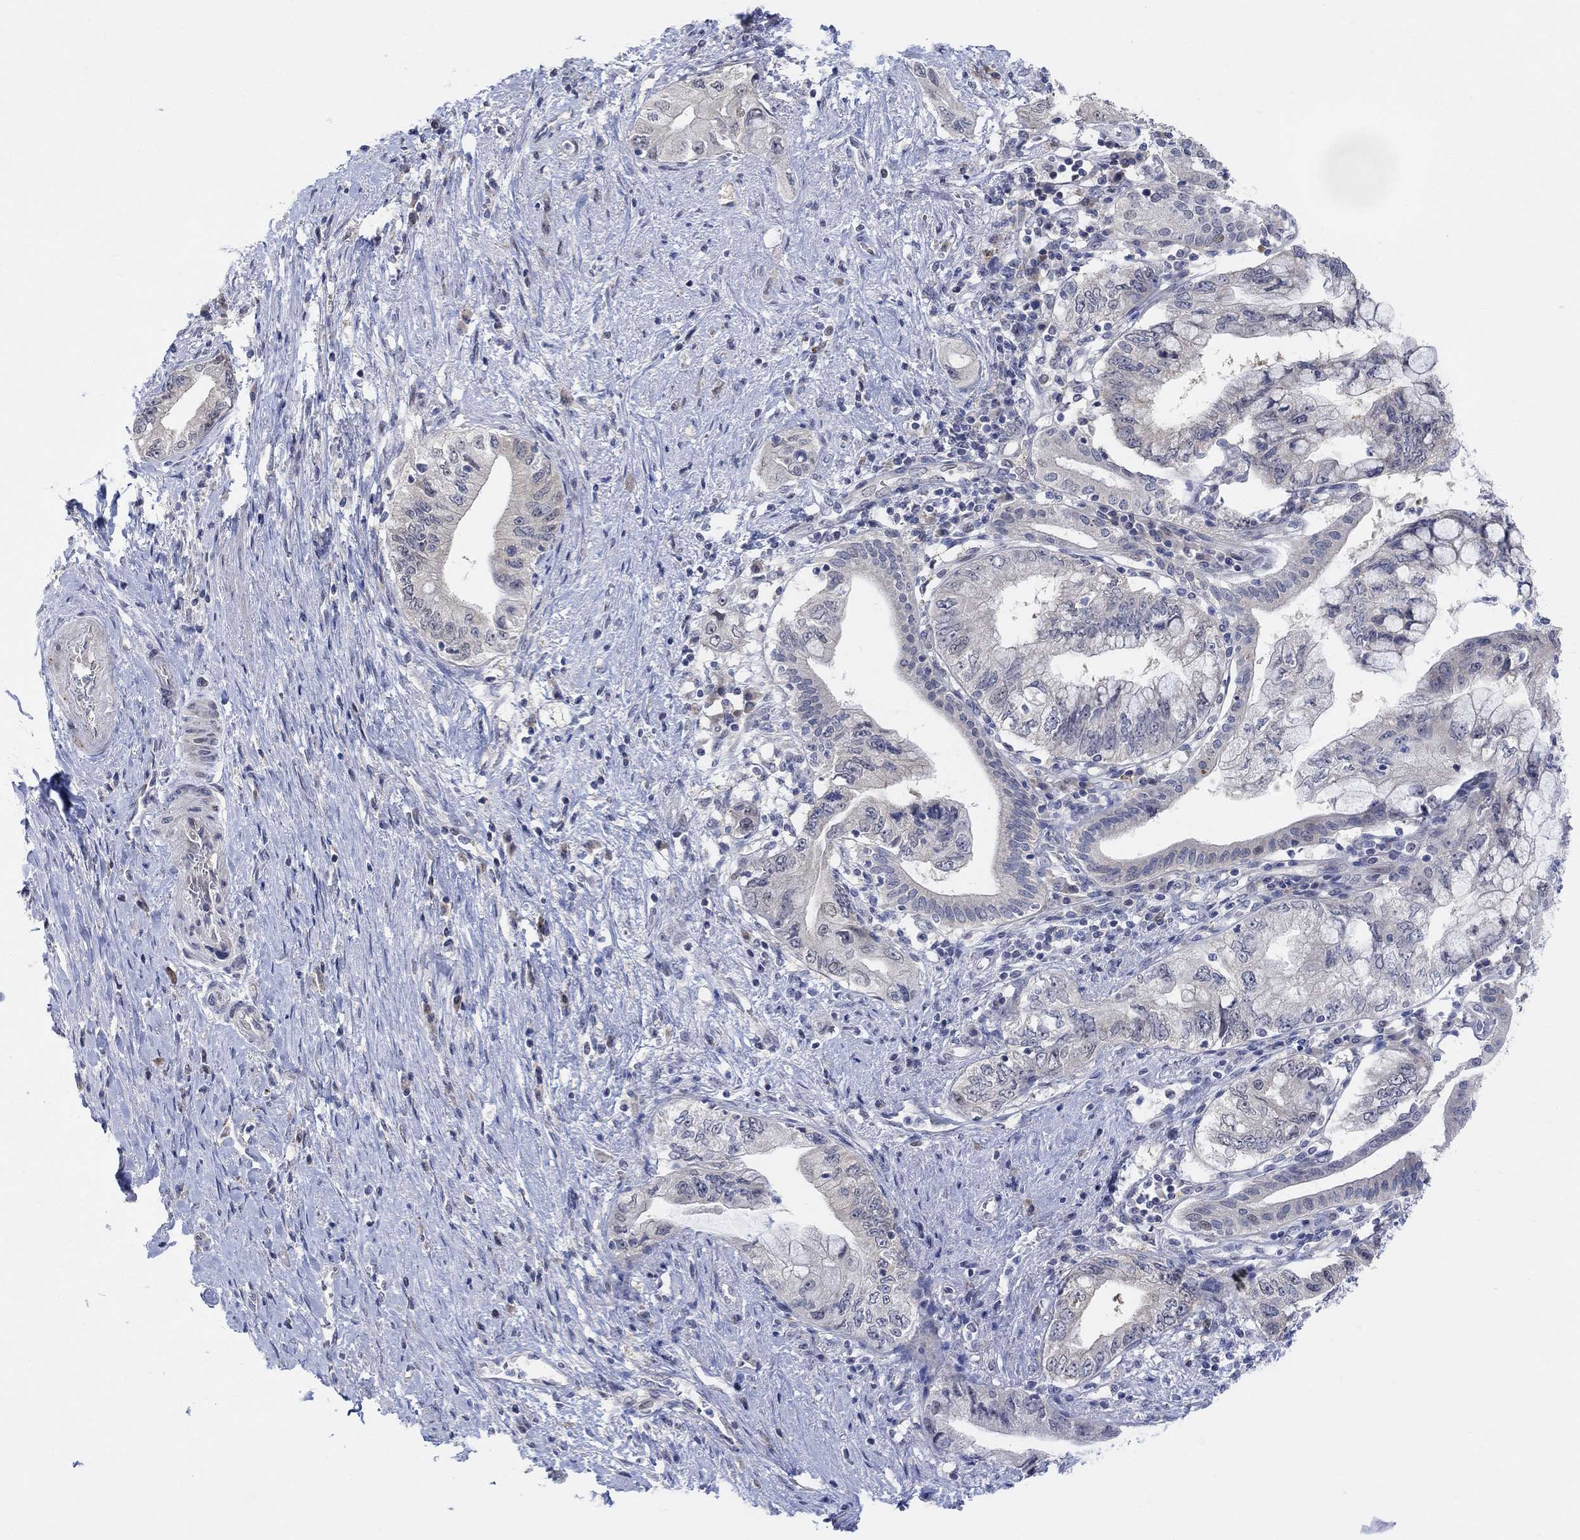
{"staining": {"intensity": "negative", "quantity": "none", "location": "none"}, "tissue": "pancreatic cancer", "cell_type": "Tumor cells", "image_type": "cancer", "snomed": [{"axis": "morphology", "description": "Adenocarcinoma, NOS"}, {"axis": "topography", "description": "Pancreas"}], "caption": "Immunohistochemistry micrograph of neoplastic tissue: pancreatic cancer stained with DAB exhibits no significant protein positivity in tumor cells.", "gene": "CNTF", "patient": {"sex": "female", "age": 73}}